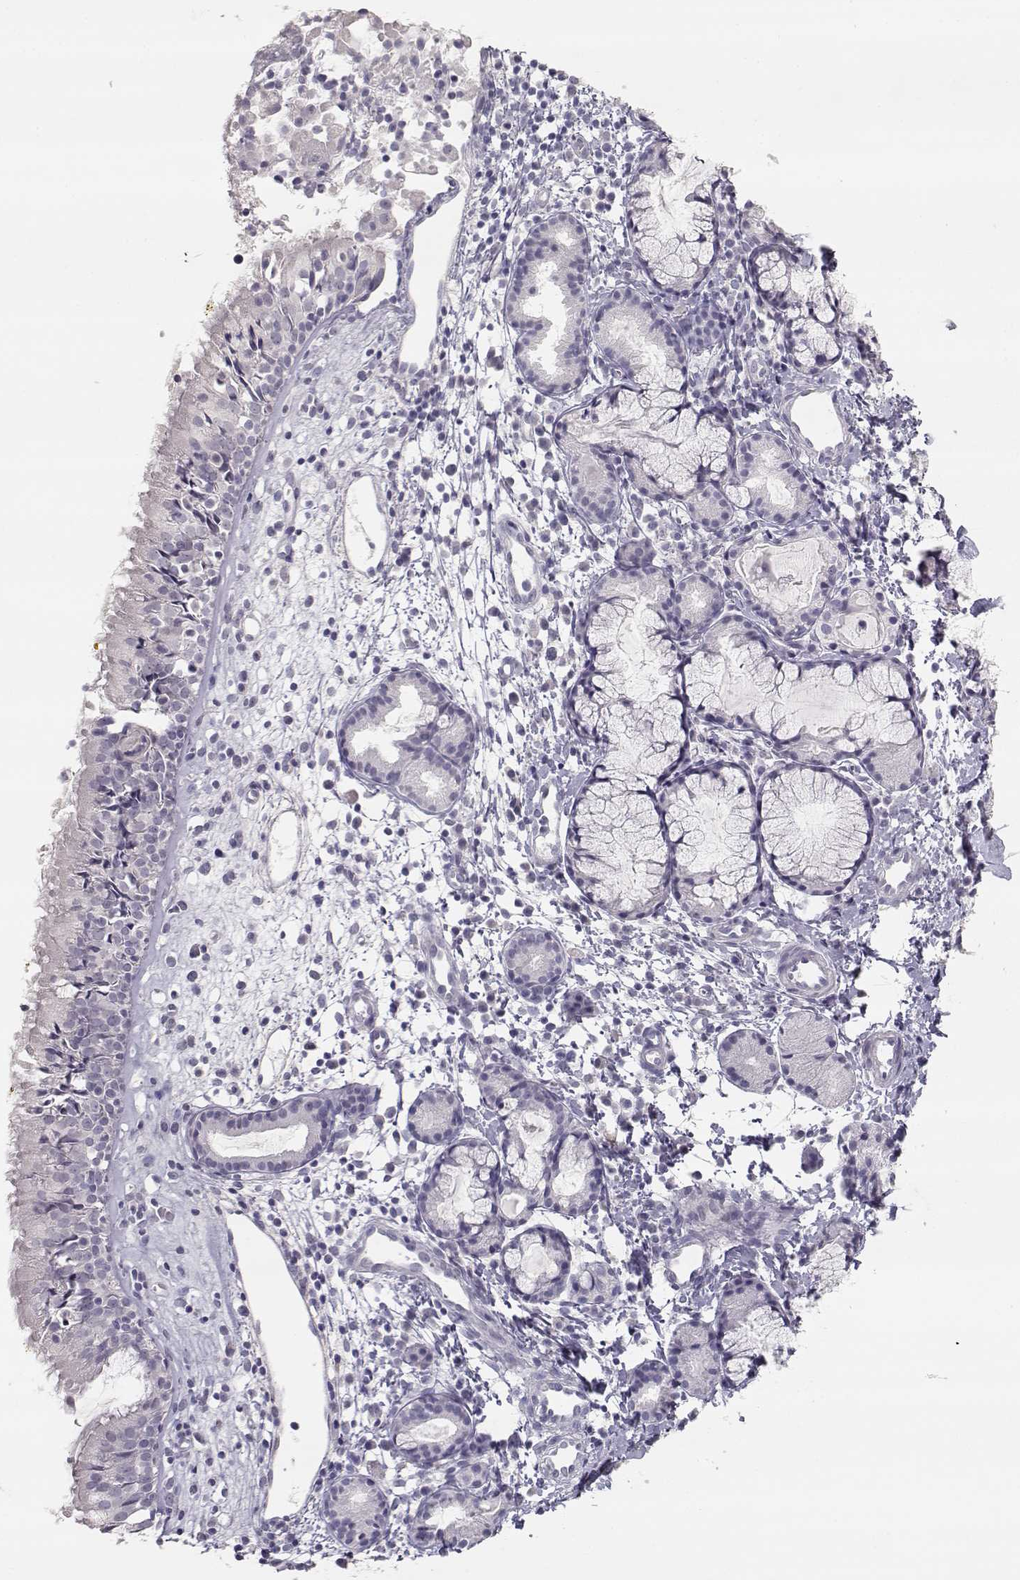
{"staining": {"intensity": "negative", "quantity": "none", "location": "none"}, "tissue": "nasopharynx", "cell_type": "Respiratory epithelial cells", "image_type": "normal", "snomed": [{"axis": "morphology", "description": "Normal tissue, NOS"}, {"axis": "topography", "description": "Nasopharynx"}], "caption": "IHC photomicrograph of normal nasopharynx: human nasopharynx stained with DAB (3,3'-diaminobenzidine) displays no significant protein expression in respiratory epithelial cells.", "gene": "TKTL1", "patient": {"sex": "male", "age": 9}}